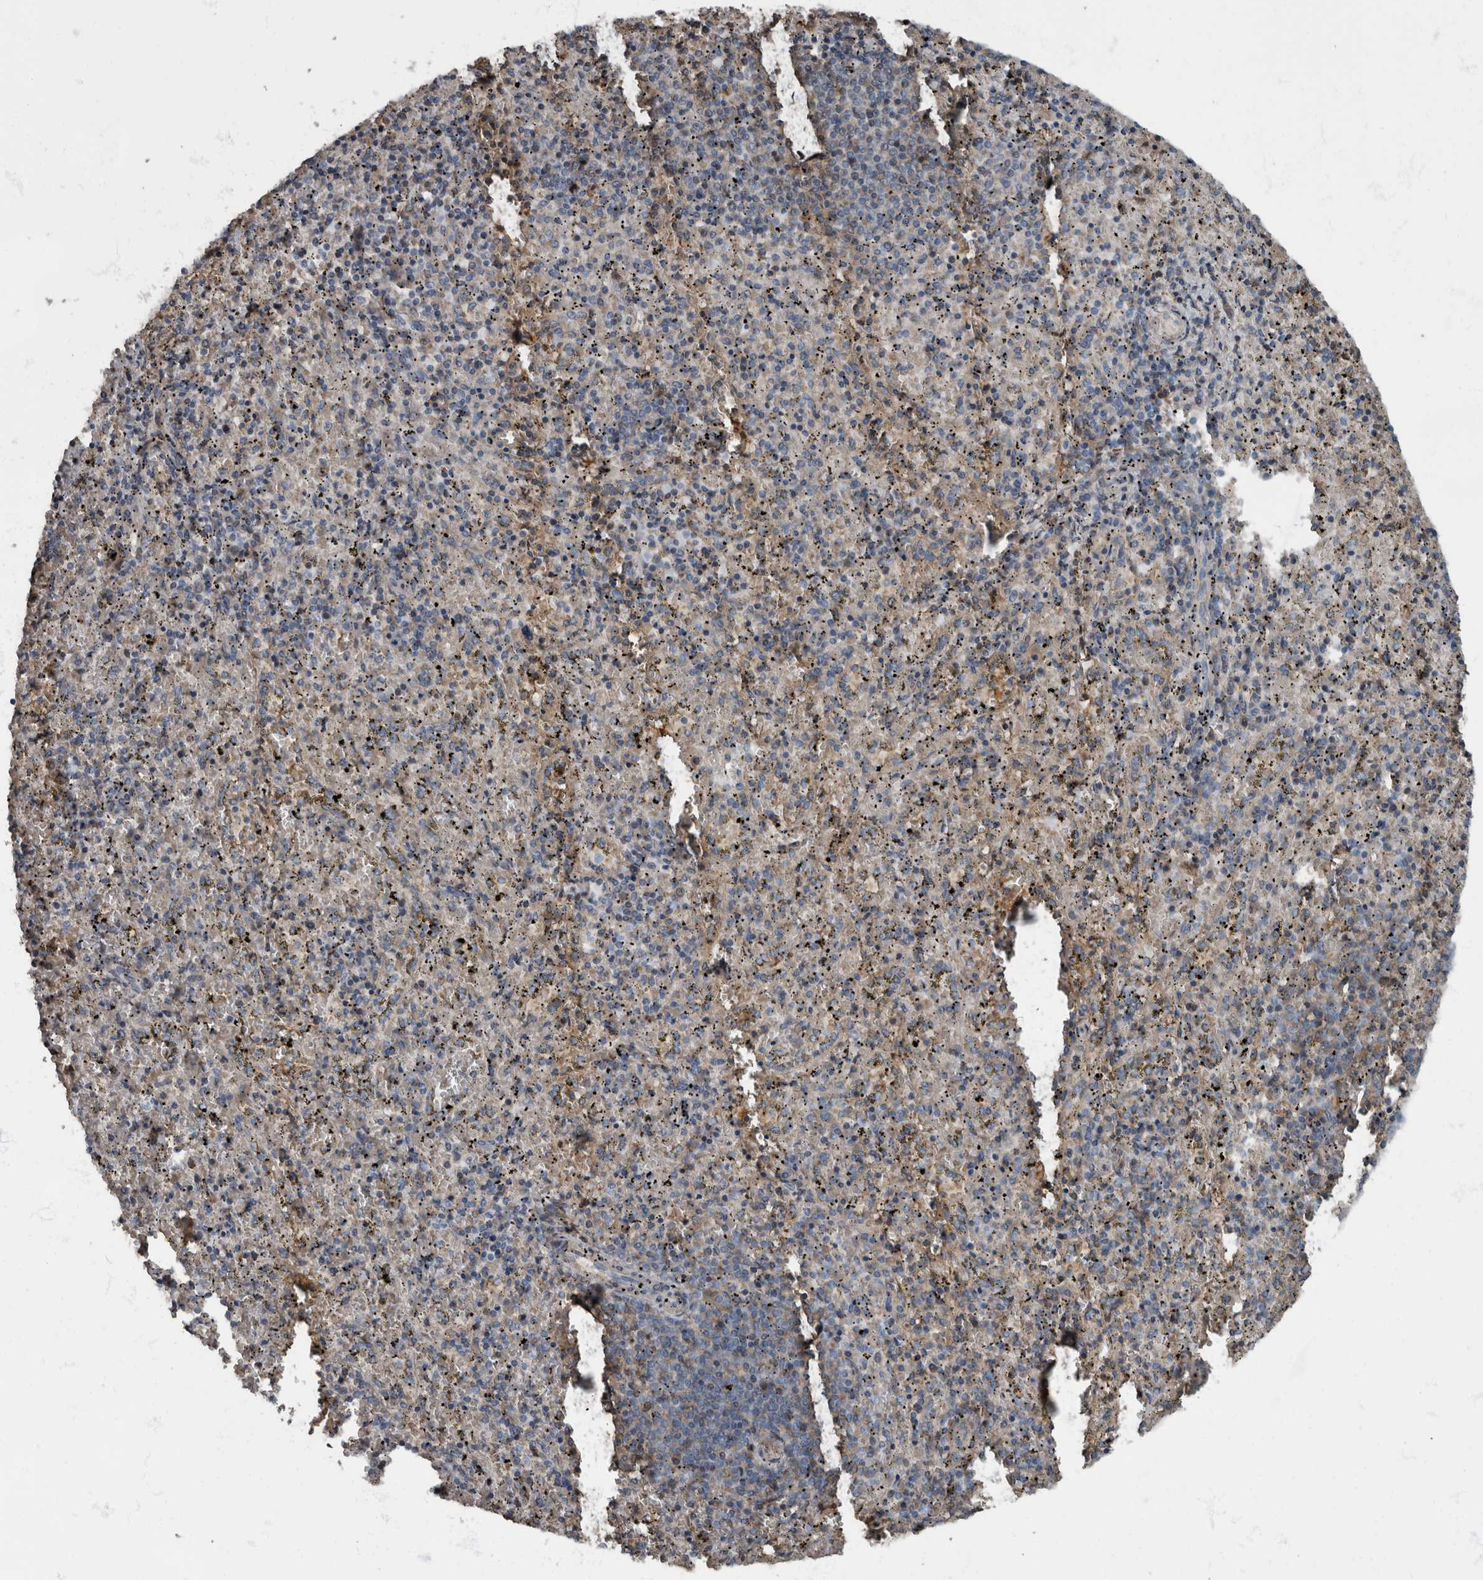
{"staining": {"intensity": "negative", "quantity": "none", "location": "none"}, "tissue": "spleen", "cell_type": "Cells in red pulp", "image_type": "normal", "snomed": [{"axis": "morphology", "description": "Normal tissue, NOS"}, {"axis": "topography", "description": "Spleen"}], "caption": "Benign spleen was stained to show a protein in brown. There is no significant positivity in cells in red pulp. (DAB (3,3'-diaminobenzidine) immunohistochemistry (IHC), high magnification).", "gene": "RABGGTB", "patient": {"sex": "male", "age": 11}}